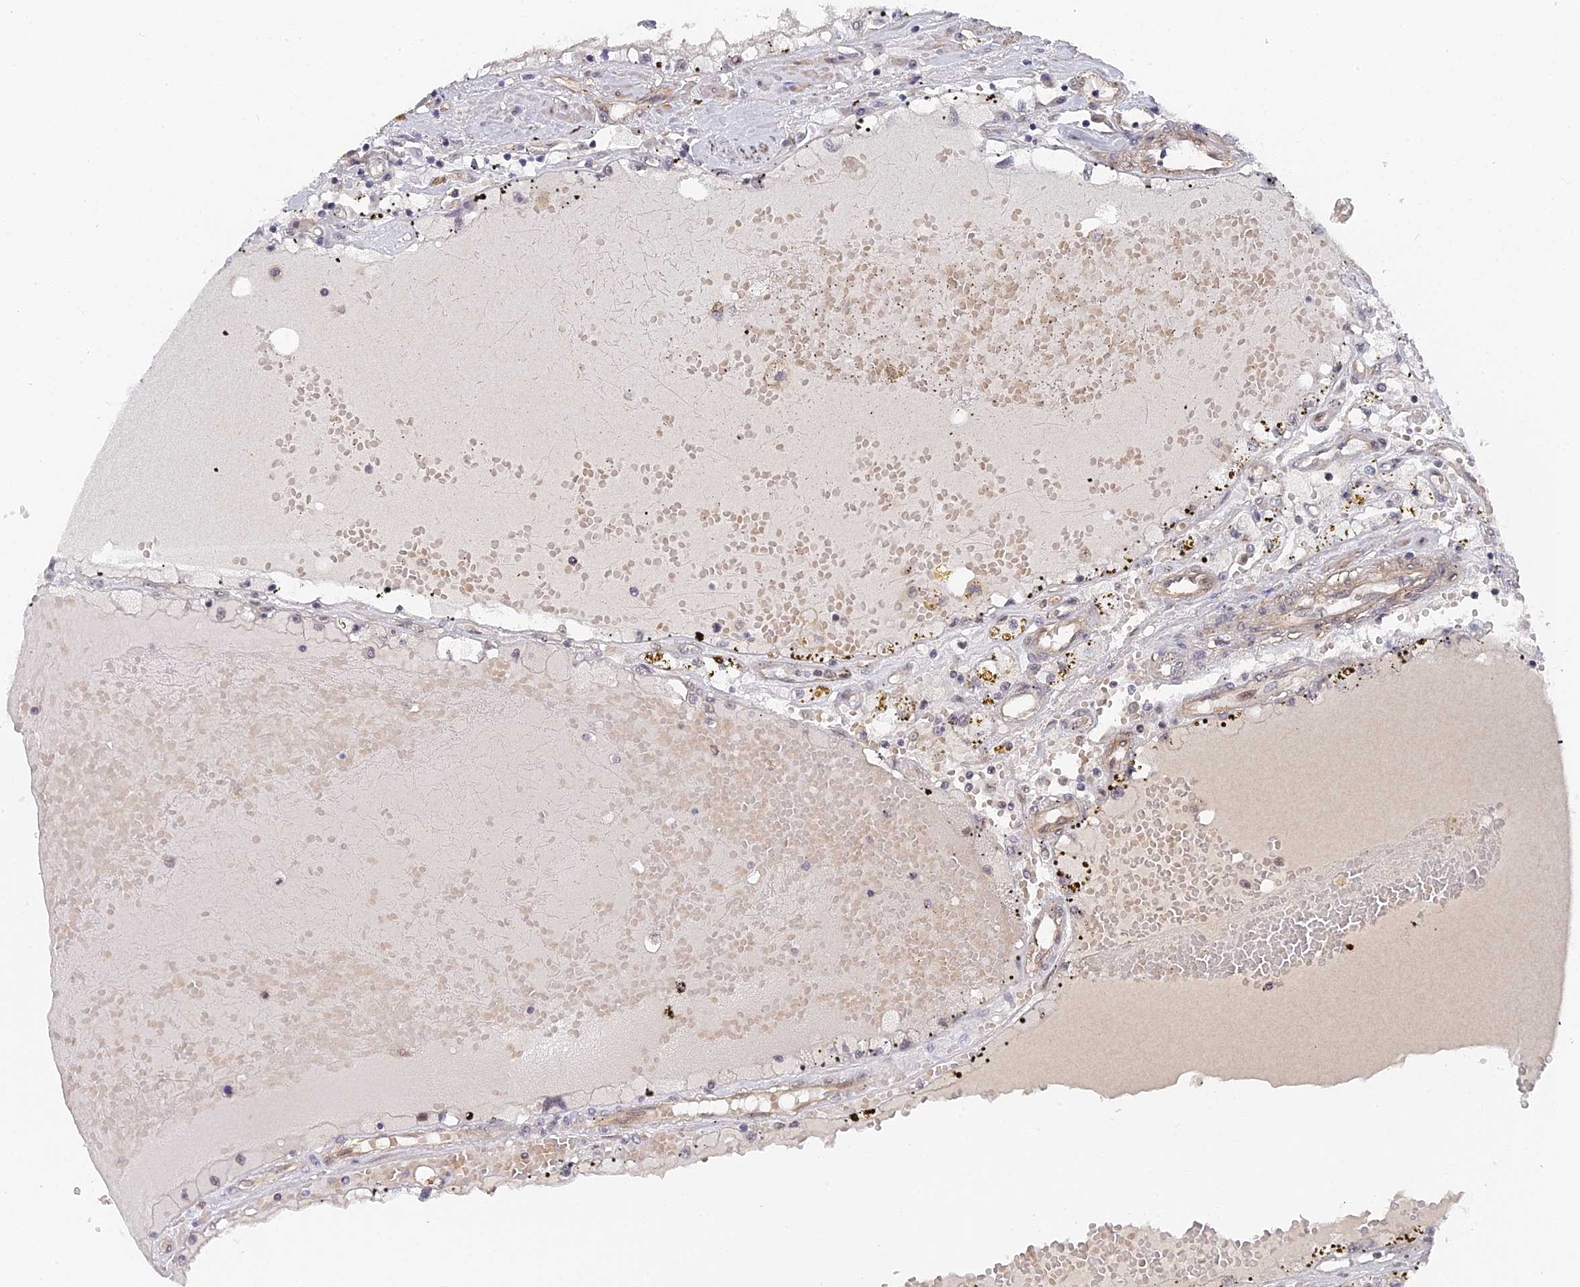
{"staining": {"intensity": "negative", "quantity": "none", "location": "none"}, "tissue": "renal cancer", "cell_type": "Tumor cells", "image_type": "cancer", "snomed": [{"axis": "morphology", "description": "Adenocarcinoma, NOS"}, {"axis": "topography", "description": "Kidney"}], "caption": "Tumor cells are negative for protein expression in human renal adenocarcinoma.", "gene": "CCDC85A", "patient": {"sex": "male", "age": 56}}